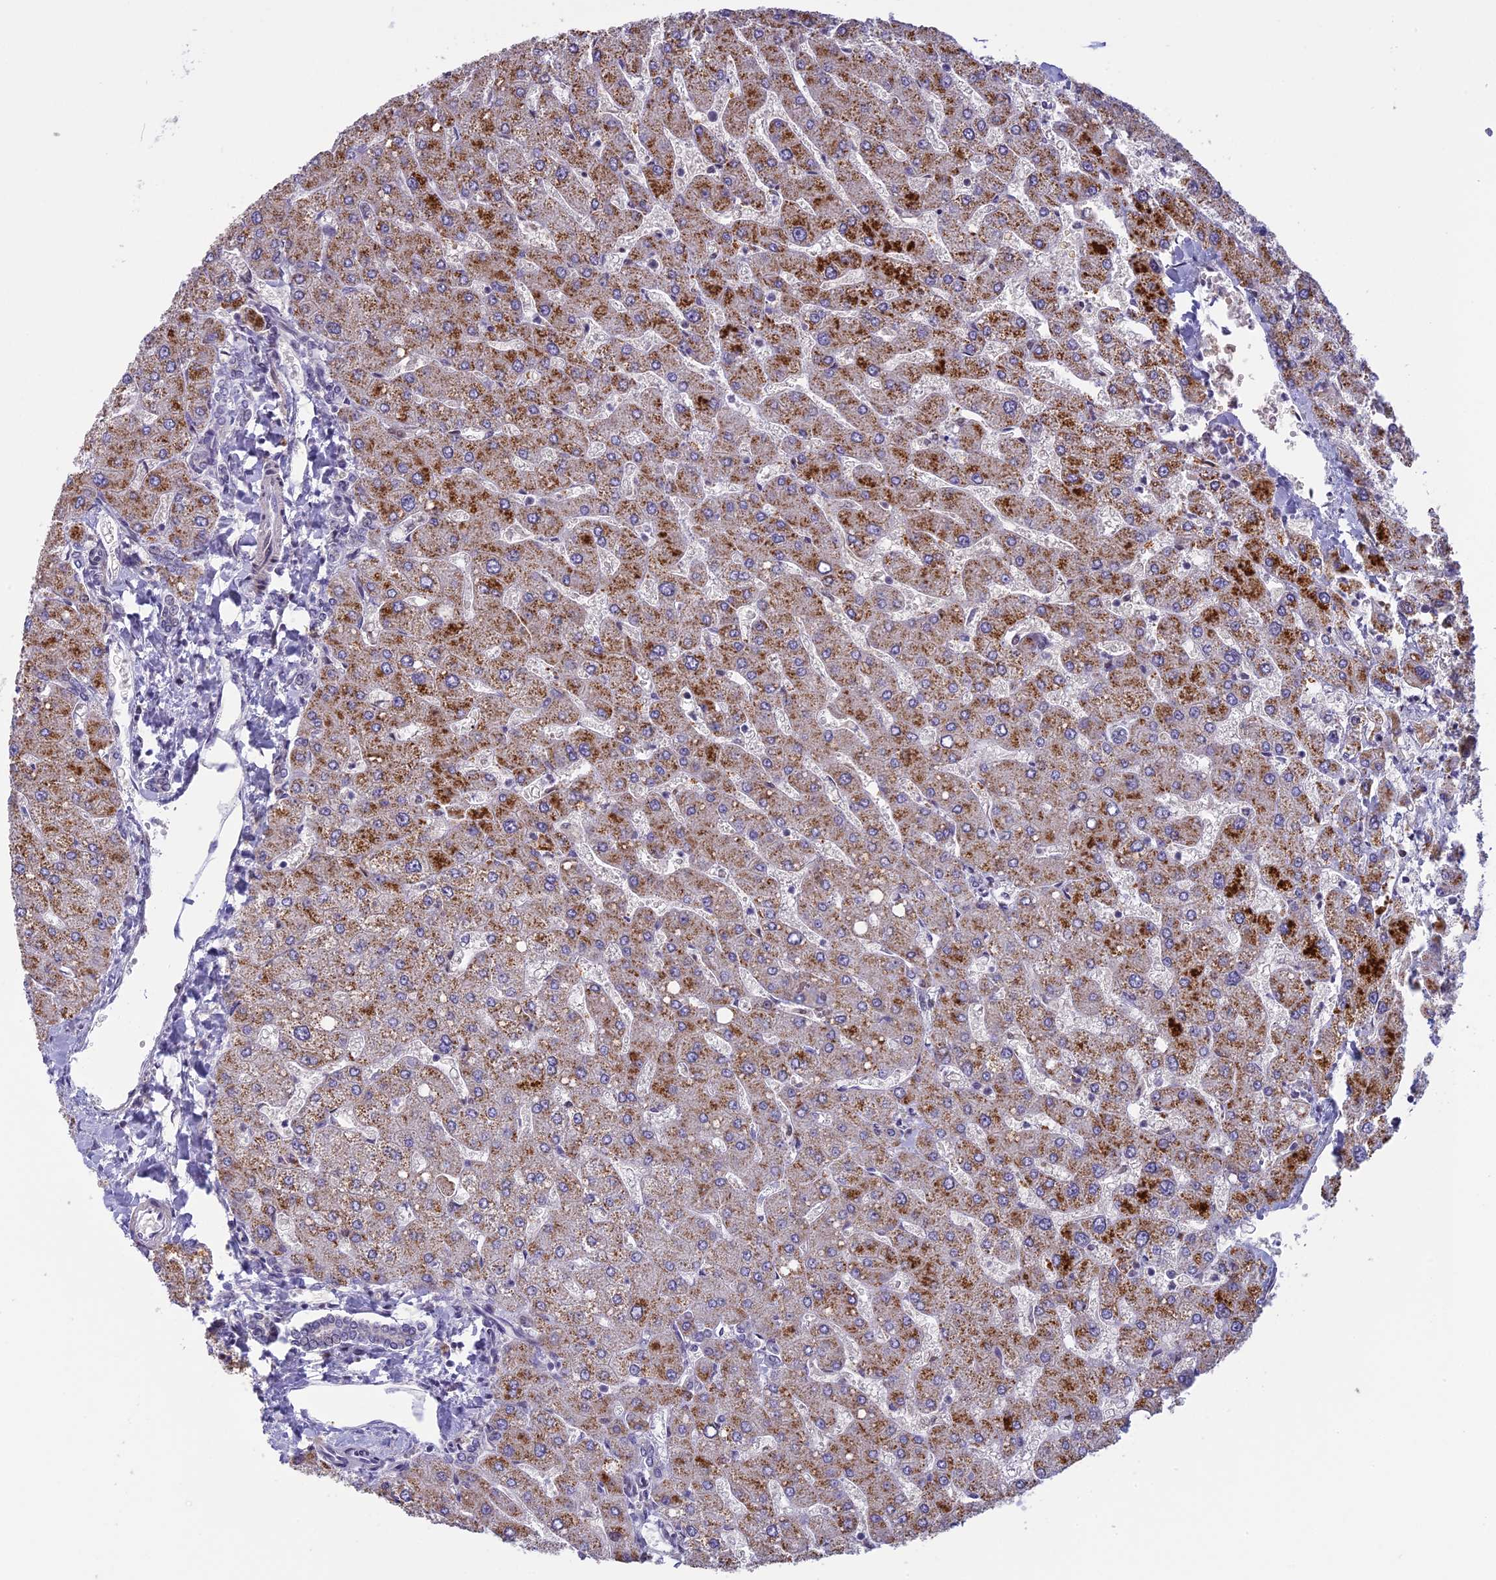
{"staining": {"intensity": "negative", "quantity": "none", "location": "none"}, "tissue": "liver", "cell_type": "Cholangiocytes", "image_type": "normal", "snomed": [{"axis": "morphology", "description": "Normal tissue, NOS"}, {"axis": "topography", "description": "Liver"}], "caption": "Immunohistochemistry photomicrograph of unremarkable liver: liver stained with DAB shows no significant protein staining in cholangiocytes.", "gene": "CORO2A", "patient": {"sex": "male", "age": 55}}